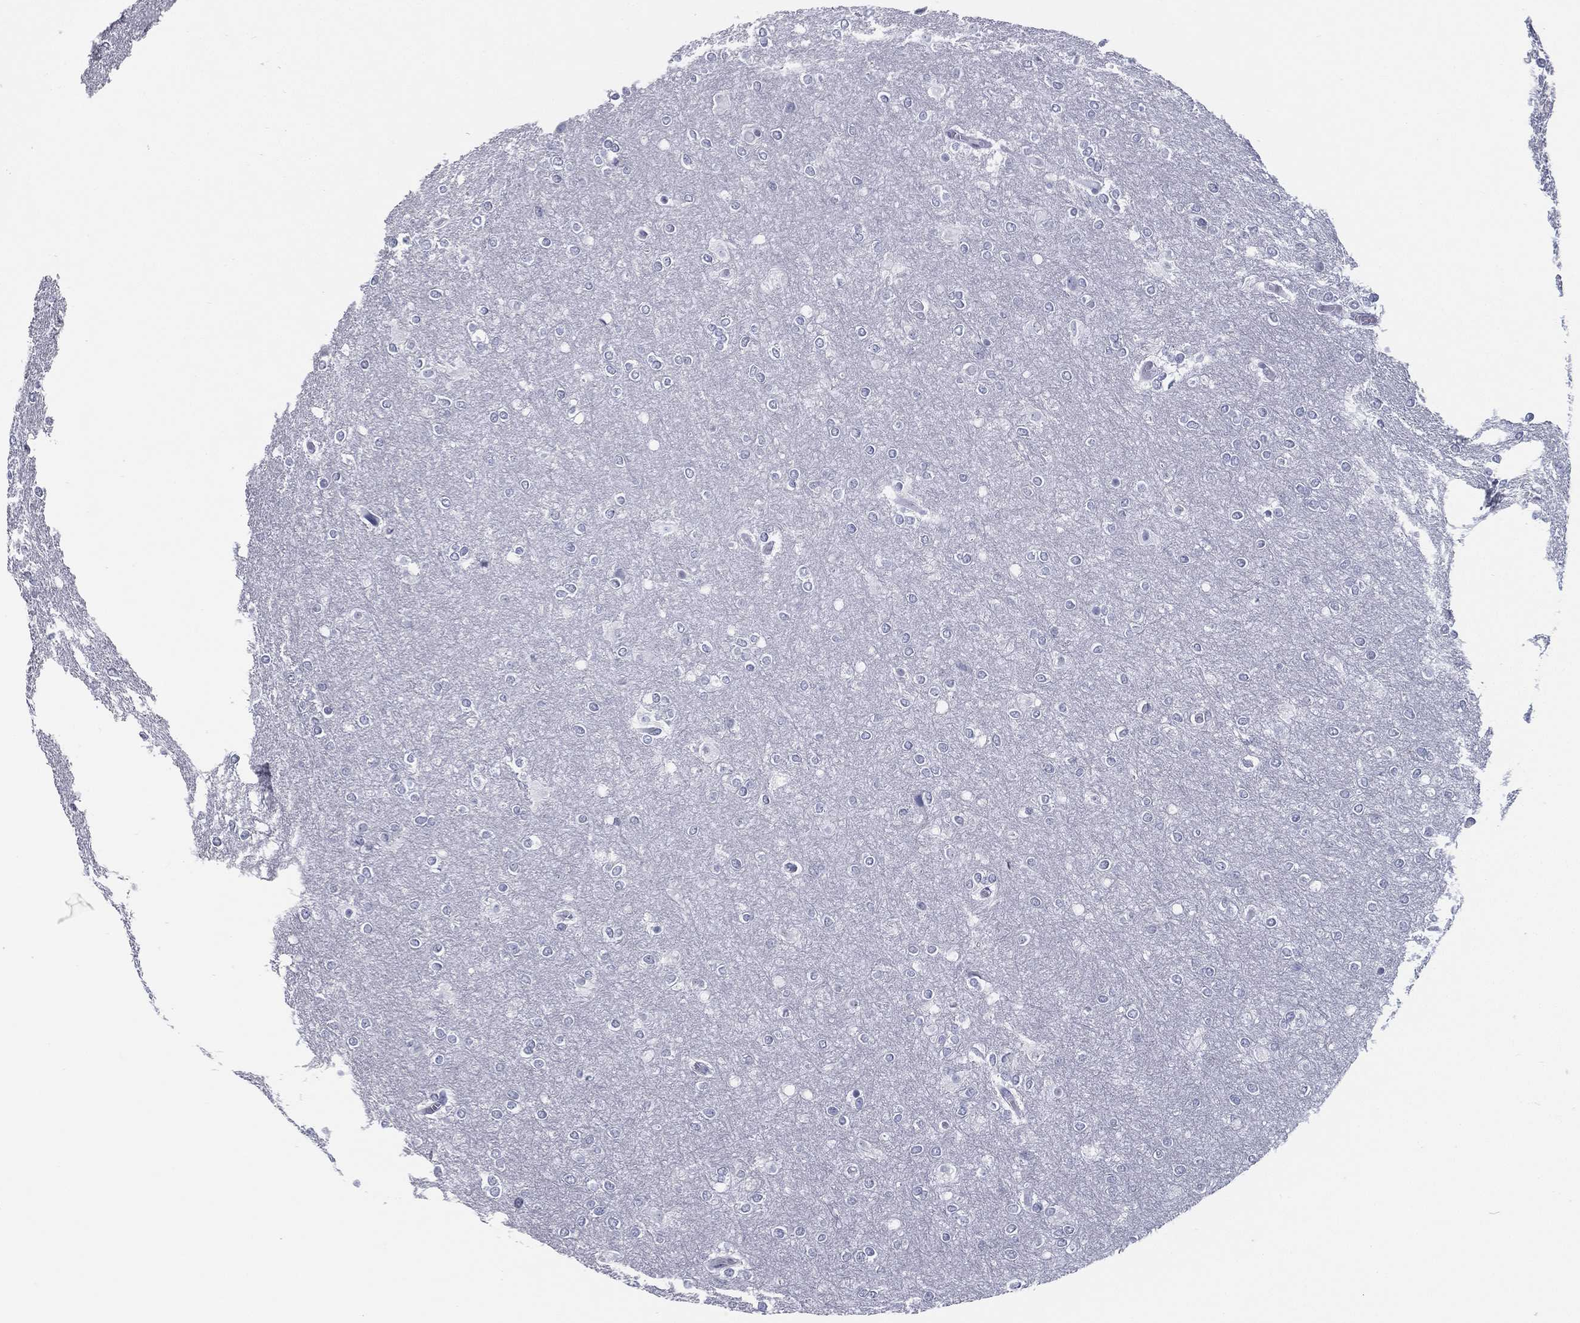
{"staining": {"intensity": "negative", "quantity": "none", "location": "none"}, "tissue": "glioma", "cell_type": "Tumor cells", "image_type": "cancer", "snomed": [{"axis": "morphology", "description": "Glioma, malignant, High grade"}, {"axis": "topography", "description": "Brain"}], "caption": "The immunohistochemistry photomicrograph has no significant staining in tumor cells of glioma tissue.", "gene": "PYHIN1", "patient": {"sex": "female", "age": 61}}